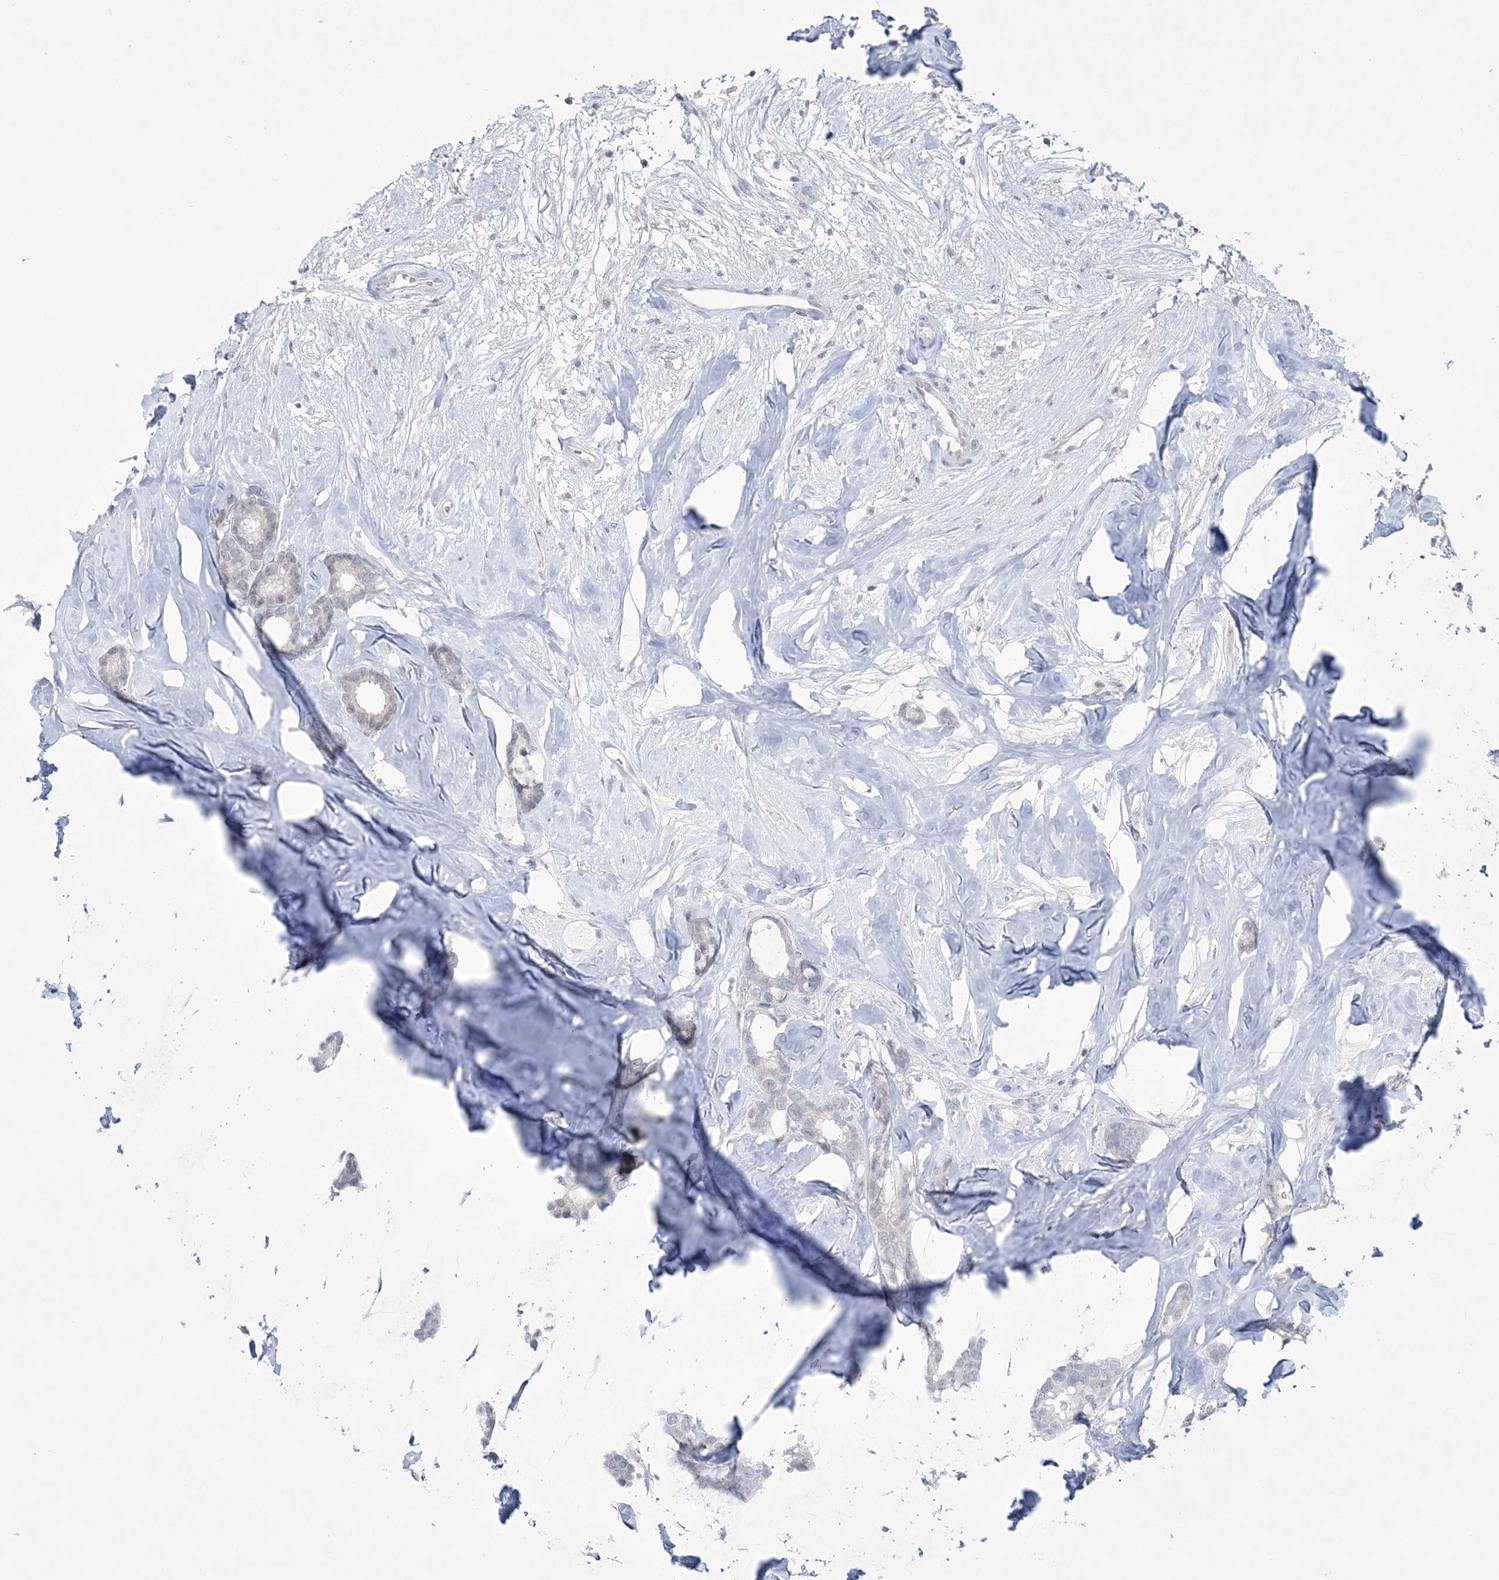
{"staining": {"intensity": "negative", "quantity": "none", "location": "none"}, "tissue": "breast cancer", "cell_type": "Tumor cells", "image_type": "cancer", "snomed": [{"axis": "morphology", "description": "Duct carcinoma"}, {"axis": "topography", "description": "Breast"}], "caption": "An IHC histopathology image of intraductal carcinoma (breast) is shown. There is no staining in tumor cells of intraductal carcinoma (breast). The staining is performed using DAB (3,3'-diaminobenzidine) brown chromogen with nuclei counter-stained in using hematoxylin.", "gene": "WDR27", "patient": {"sex": "female", "age": 87}}